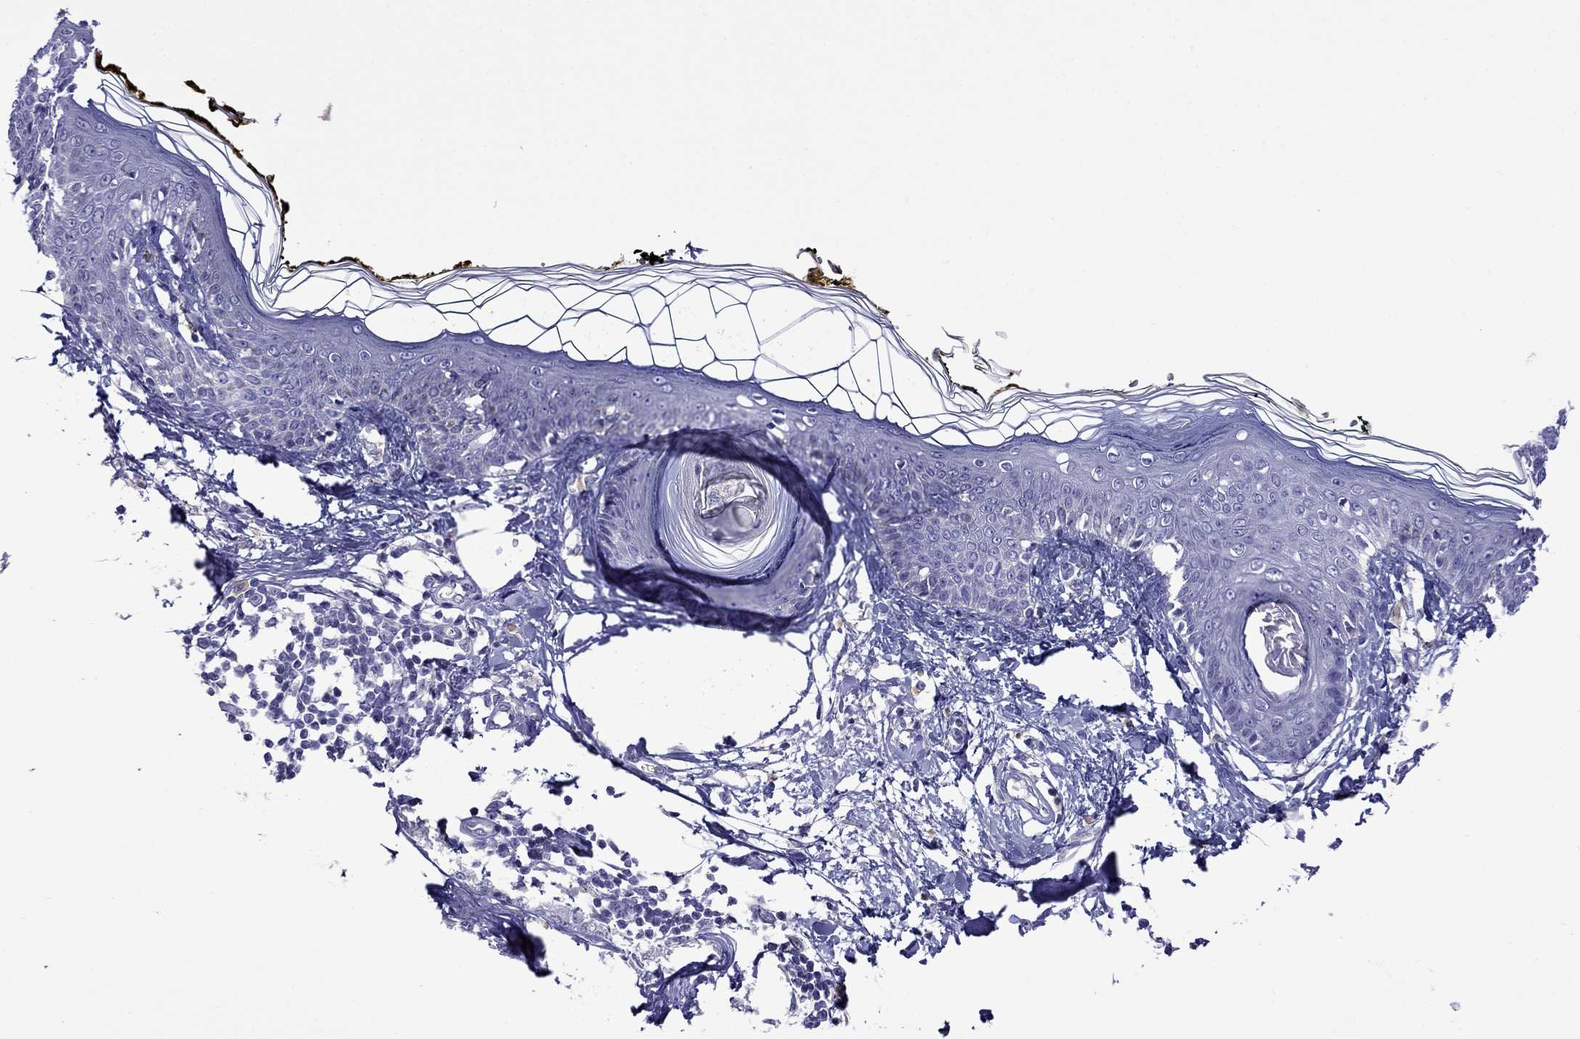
{"staining": {"intensity": "negative", "quantity": "none", "location": "none"}, "tissue": "skin", "cell_type": "Fibroblasts", "image_type": "normal", "snomed": [{"axis": "morphology", "description": "Normal tissue, NOS"}, {"axis": "topography", "description": "Skin"}], "caption": "Fibroblasts show no significant expression in benign skin.", "gene": "STAR", "patient": {"sex": "male", "age": 76}}